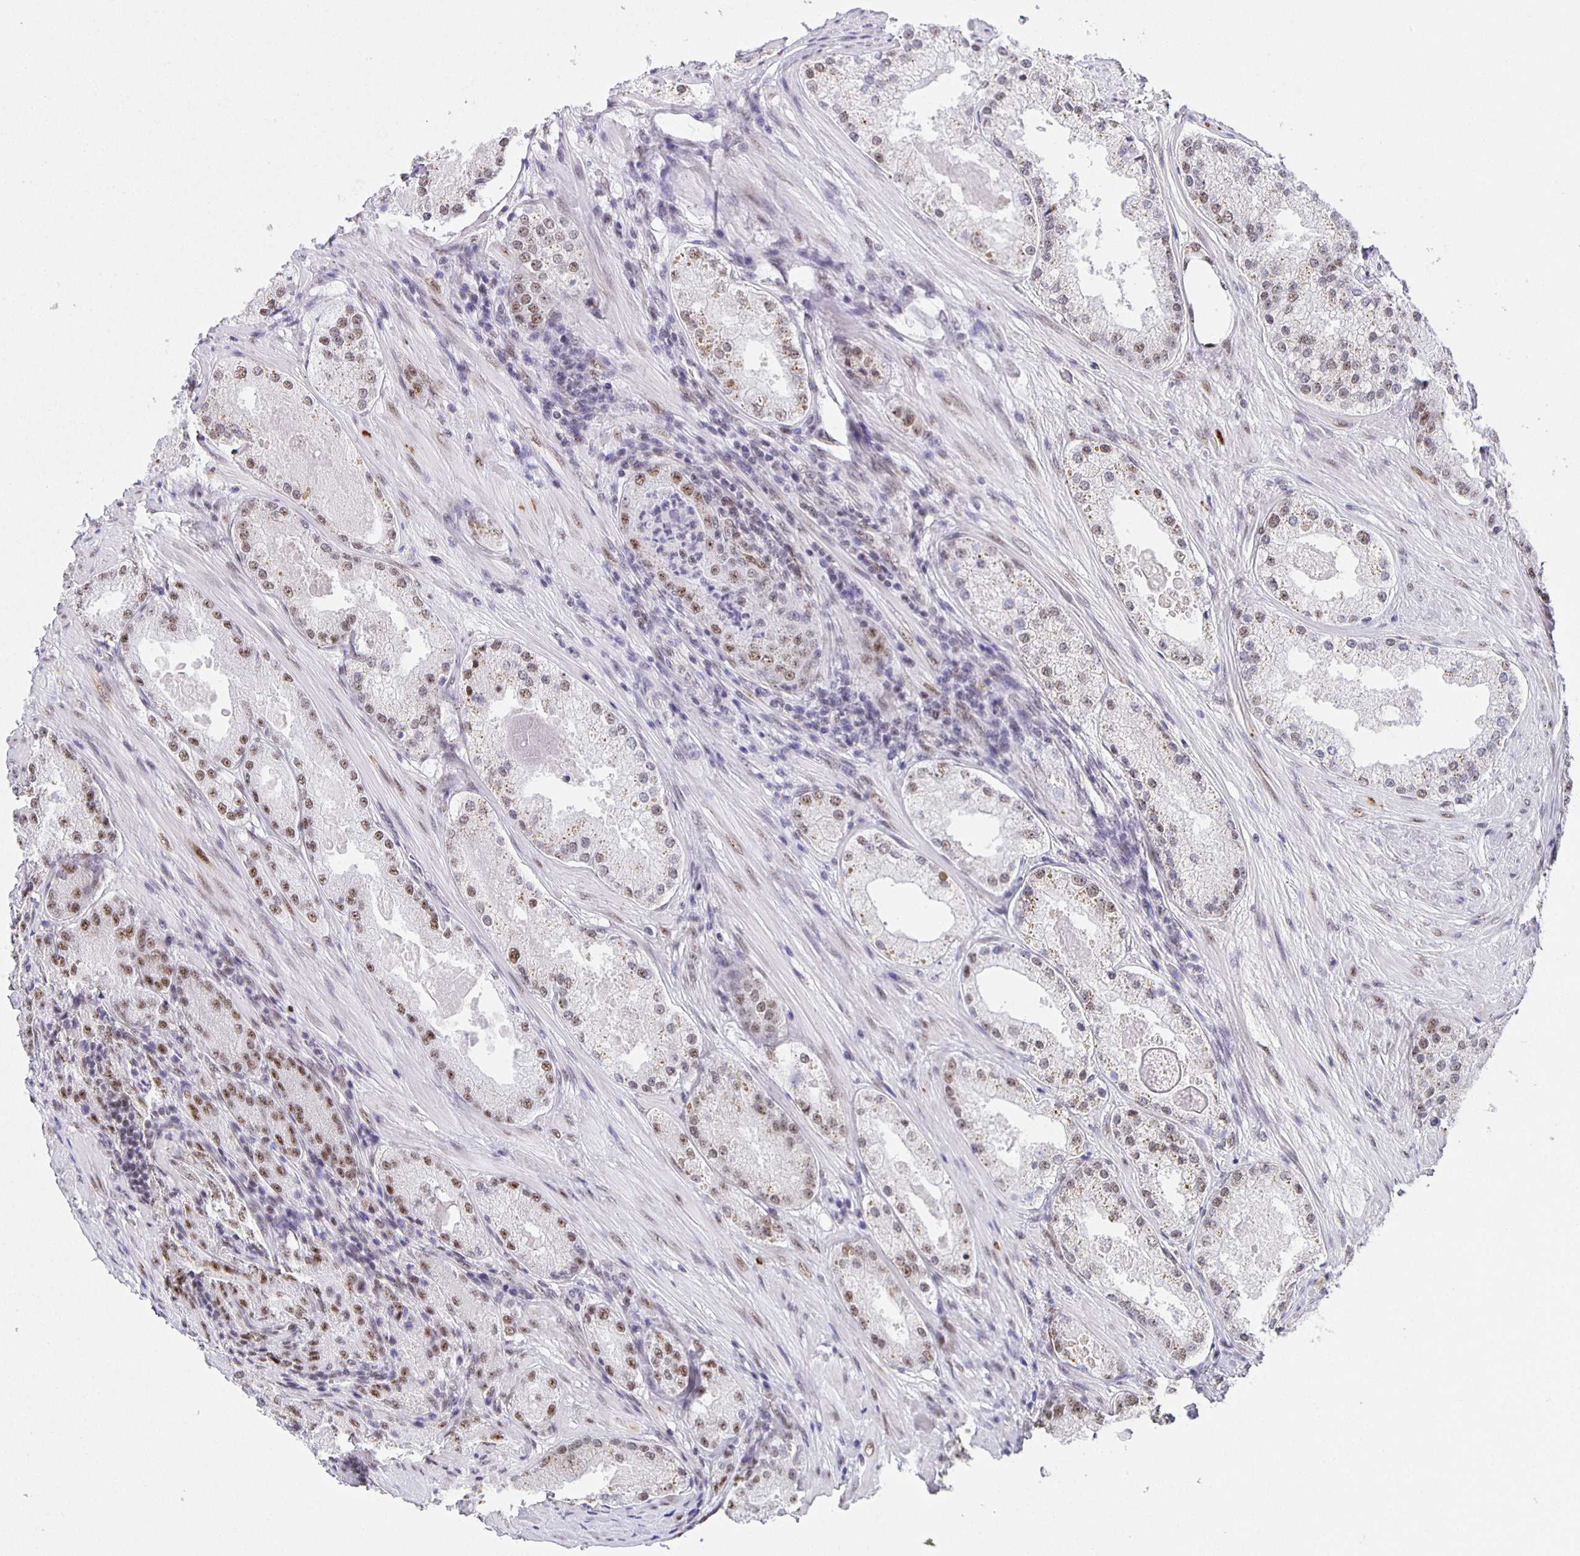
{"staining": {"intensity": "moderate", "quantity": ">75%", "location": "nuclear"}, "tissue": "prostate cancer", "cell_type": "Tumor cells", "image_type": "cancer", "snomed": [{"axis": "morphology", "description": "Adenocarcinoma, Low grade"}, {"axis": "topography", "description": "Prostate"}], "caption": "DAB immunohistochemical staining of prostate cancer (adenocarcinoma (low-grade)) exhibits moderate nuclear protein positivity in about >75% of tumor cells. (DAB (3,3'-diaminobenzidine) IHC with brightfield microscopy, high magnification).", "gene": "ZRANB2", "patient": {"sex": "male", "age": 68}}